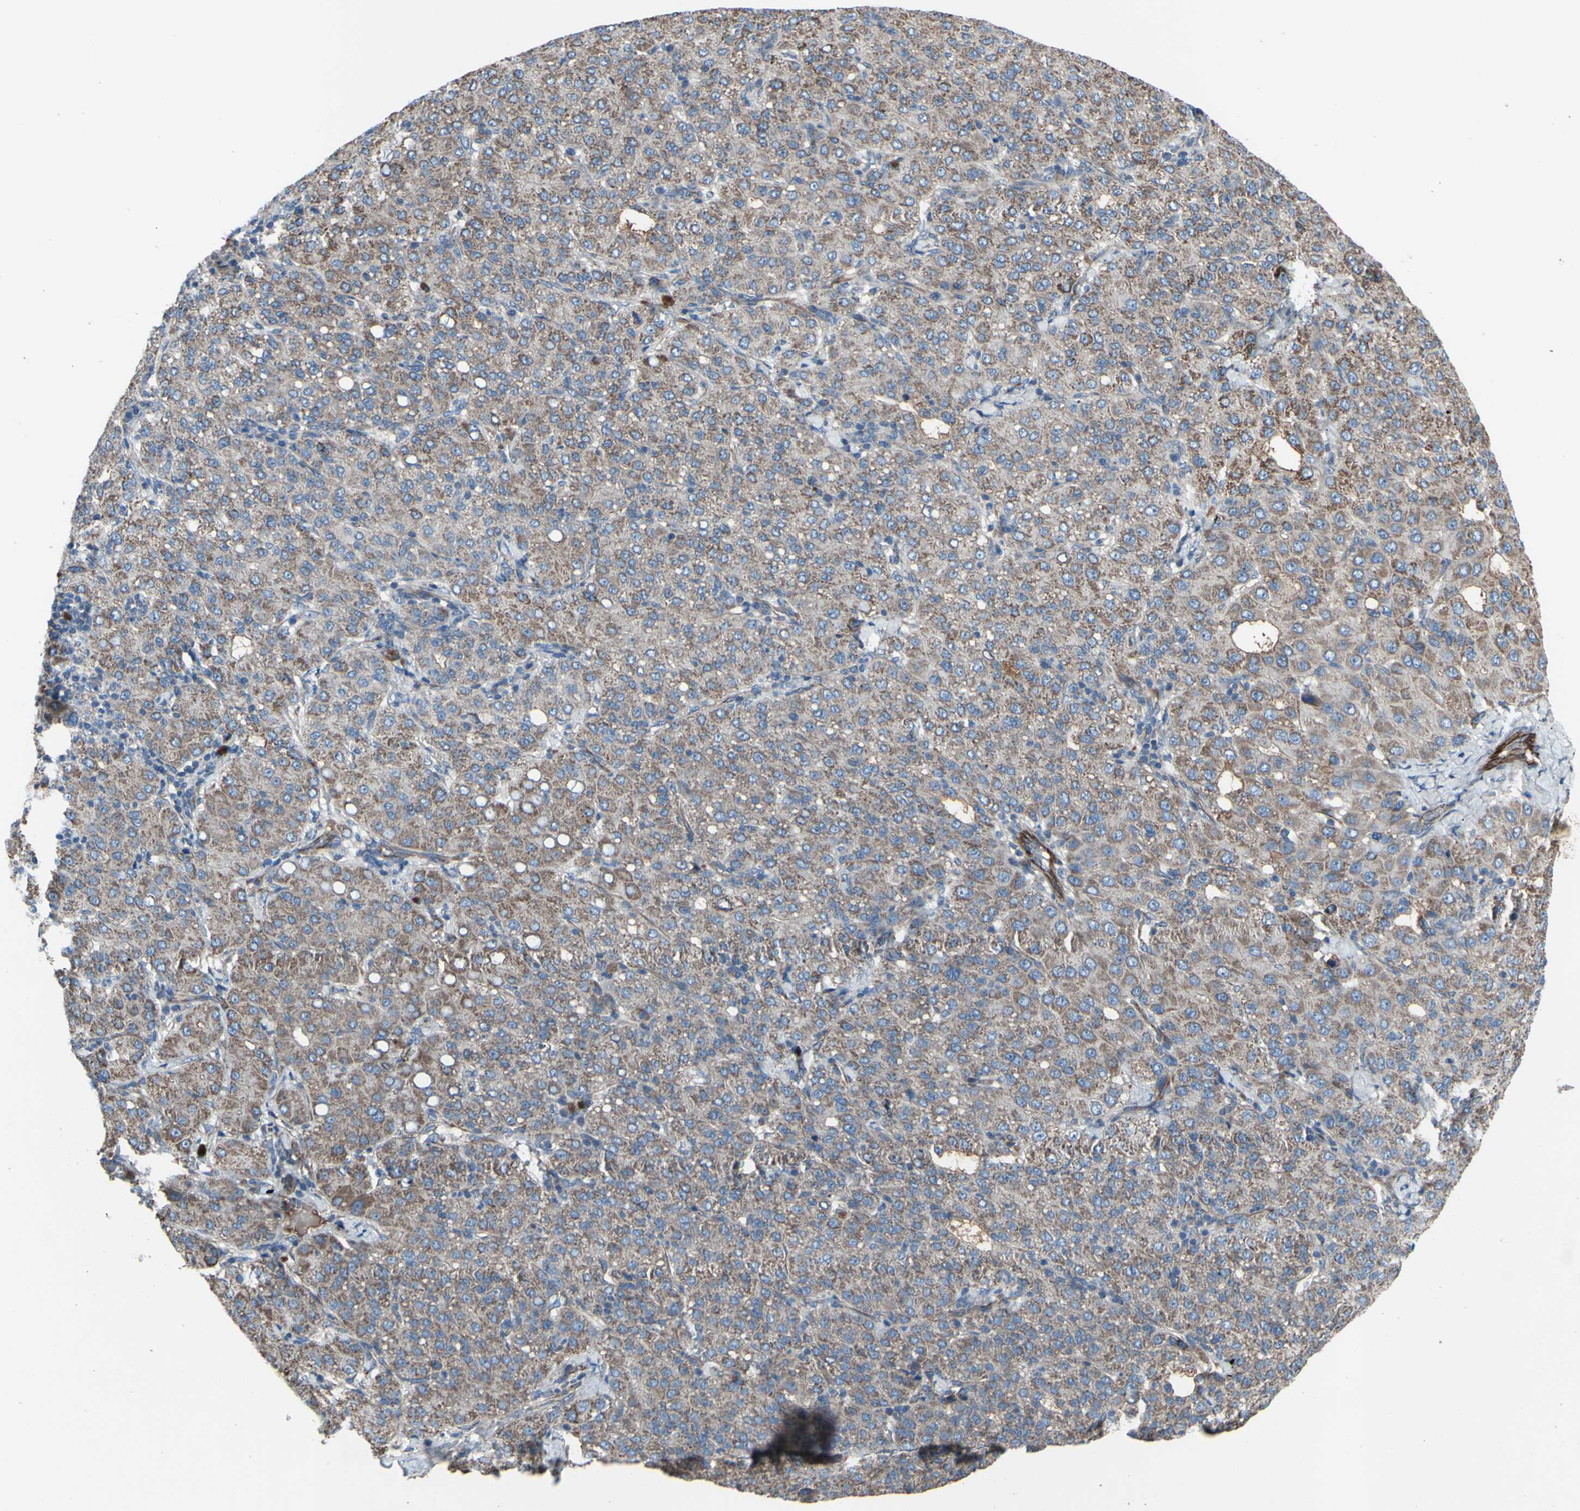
{"staining": {"intensity": "moderate", "quantity": ">75%", "location": "cytoplasmic/membranous"}, "tissue": "liver cancer", "cell_type": "Tumor cells", "image_type": "cancer", "snomed": [{"axis": "morphology", "description": "Carcinoma, Hepatocellular, NOS"}, {"axis": "topography", "description": "Liver"}], "caption": "Liver cancer (hepatocellular carcinoma) stained with immunohistochemistry displays moderate cytoplasmic/membranous expression in about >75% of tumor cells.", "gene": "EMC7", "patient": {"sex": "male", "age": 65}}